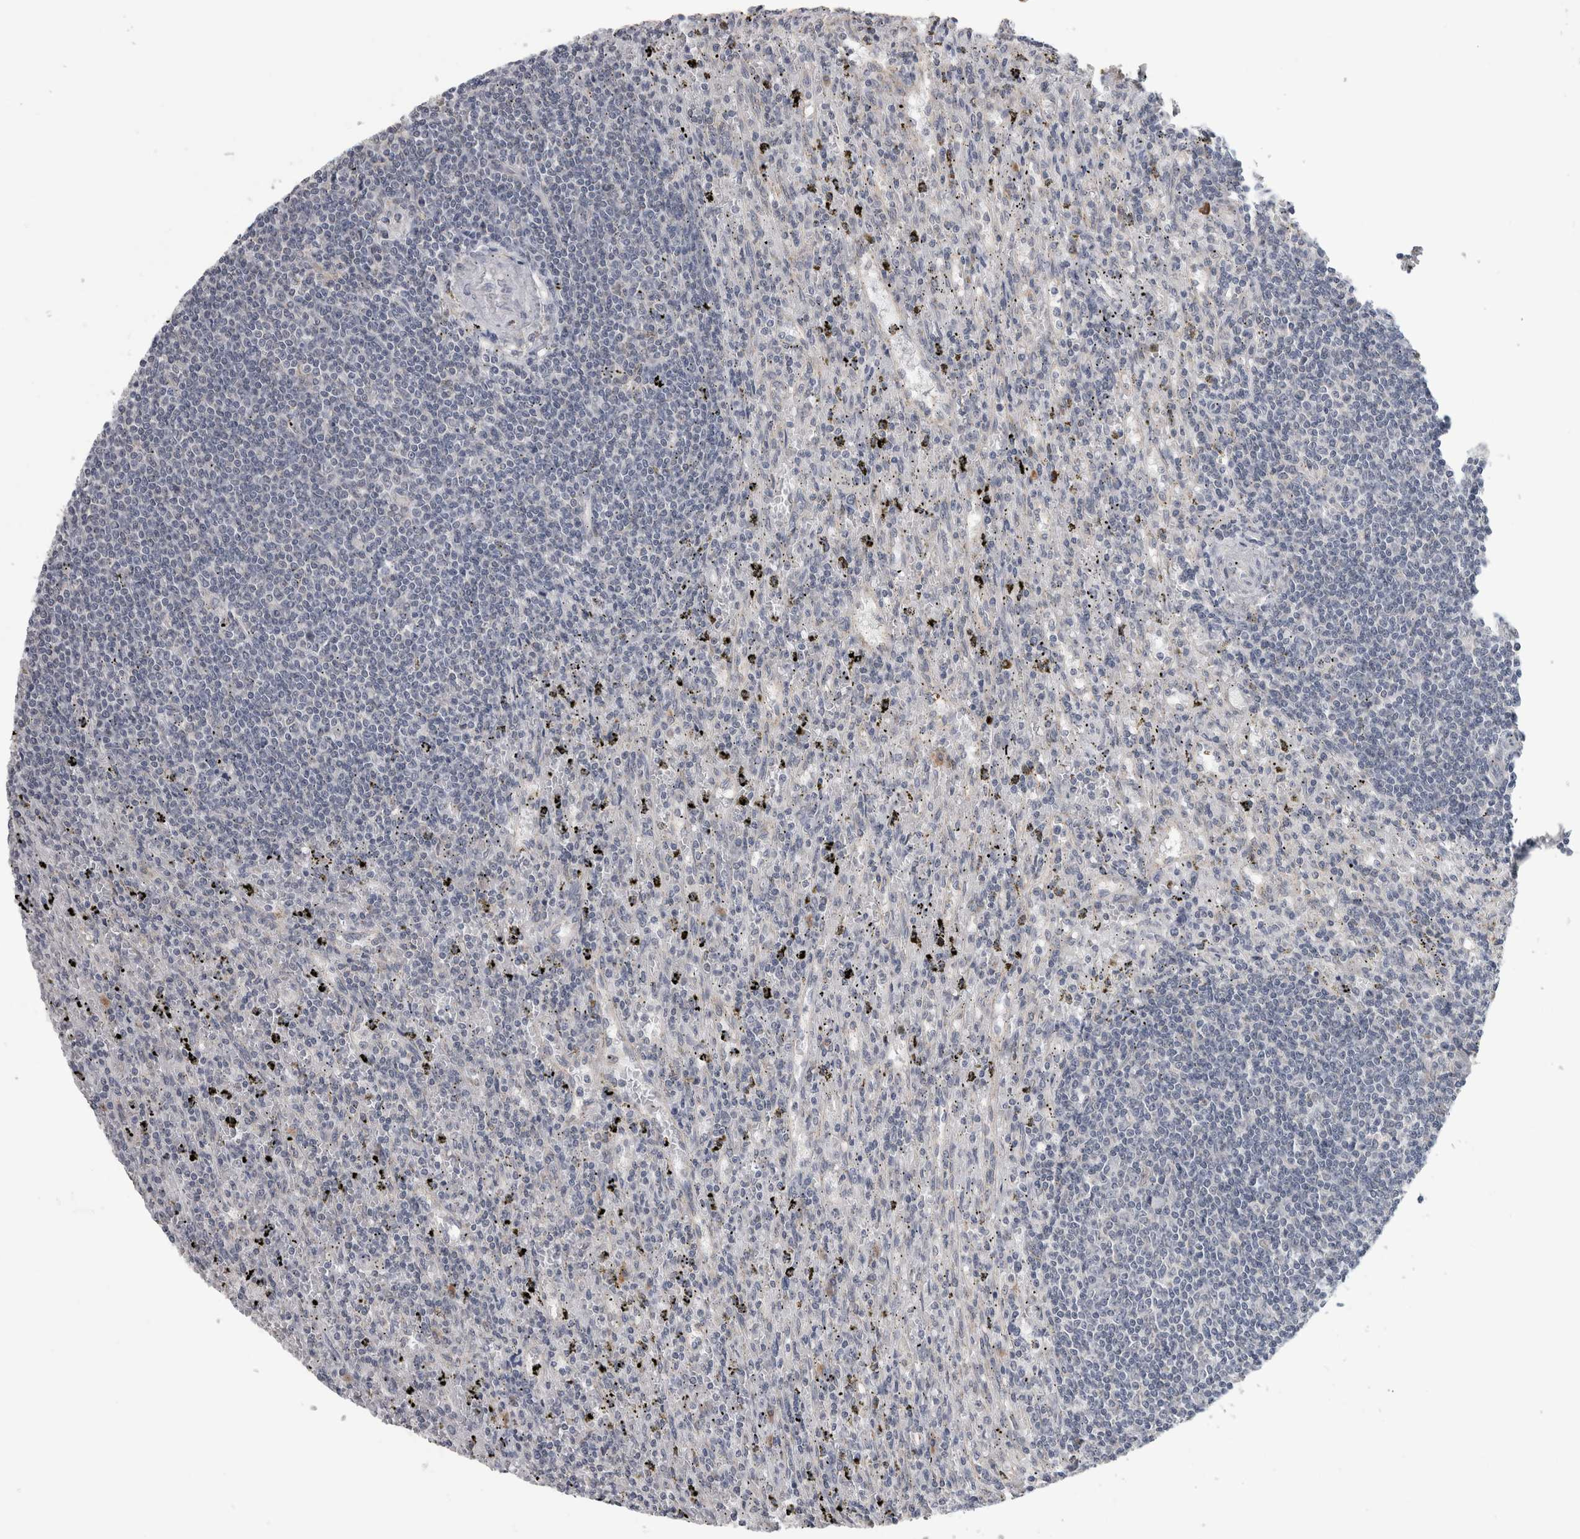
{"staining": {"intensity": "negative", "quantity": "none", "location": "none"}, "tissue": "lymphoma", "cell_type": "Tumor cells", "image_type": "cancer", "snomed": [{"axis": "morphology", "description": "Malignant lymphoma, non-Hodgkin's type, Low grade"}, {"axis": "topography", "description": "Spleen"}], "caption": "There is no significant staining in tumor cells of malignant lymphoma, non-Hodgkin's type (low-grade).", "gene": "TMEM242", "patient": {"sex": "male", "age": 76}}